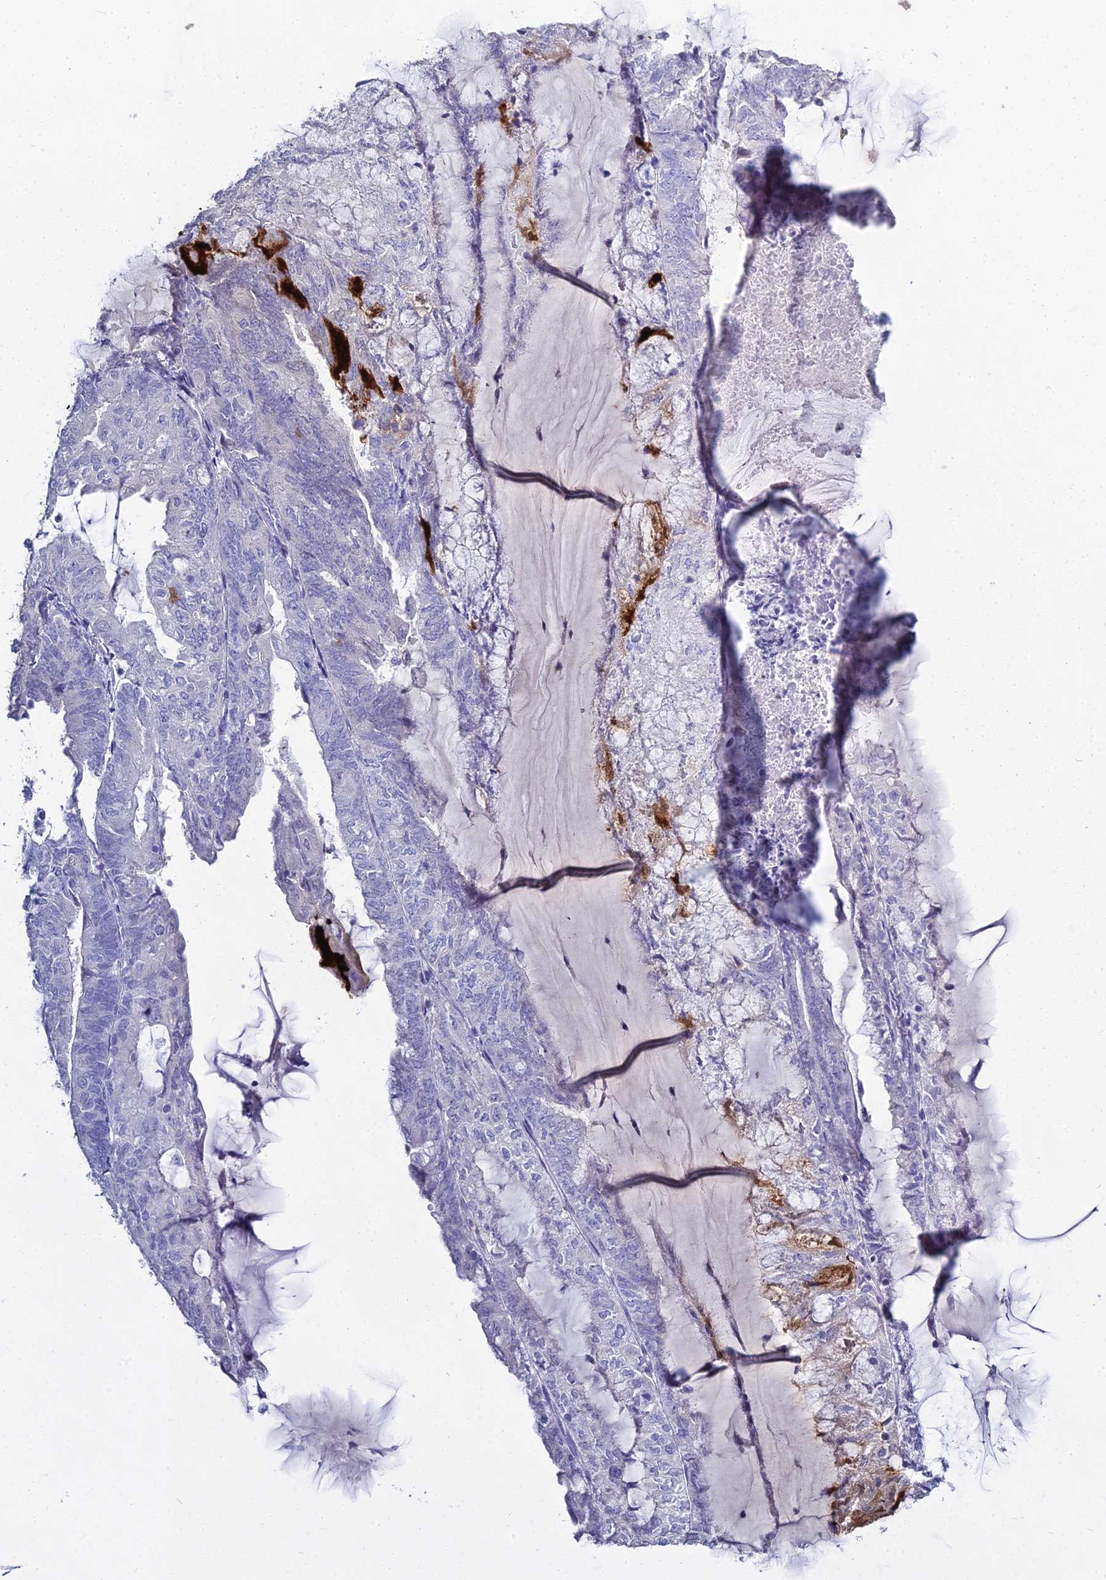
{"staining": {"intensity": "negative", "quantity": "none", "location": "none"}, "tissue": "endometrial cancer", "cell_type": "Tumor cells", "image_type": "cancer", "snomed": [{"axis": "morphology", "description": "Adenocarcinoma, NOS"}, {"axis": "topography", "description": "Endometrium"}], "caption": "This is a photomicrograph of immunohistochemistry (IHC) staining of endometrial cancer, which shows no expression in tumor cells.", "gene": "S100A7", "patient": {"sex": "female", "age": 81}}